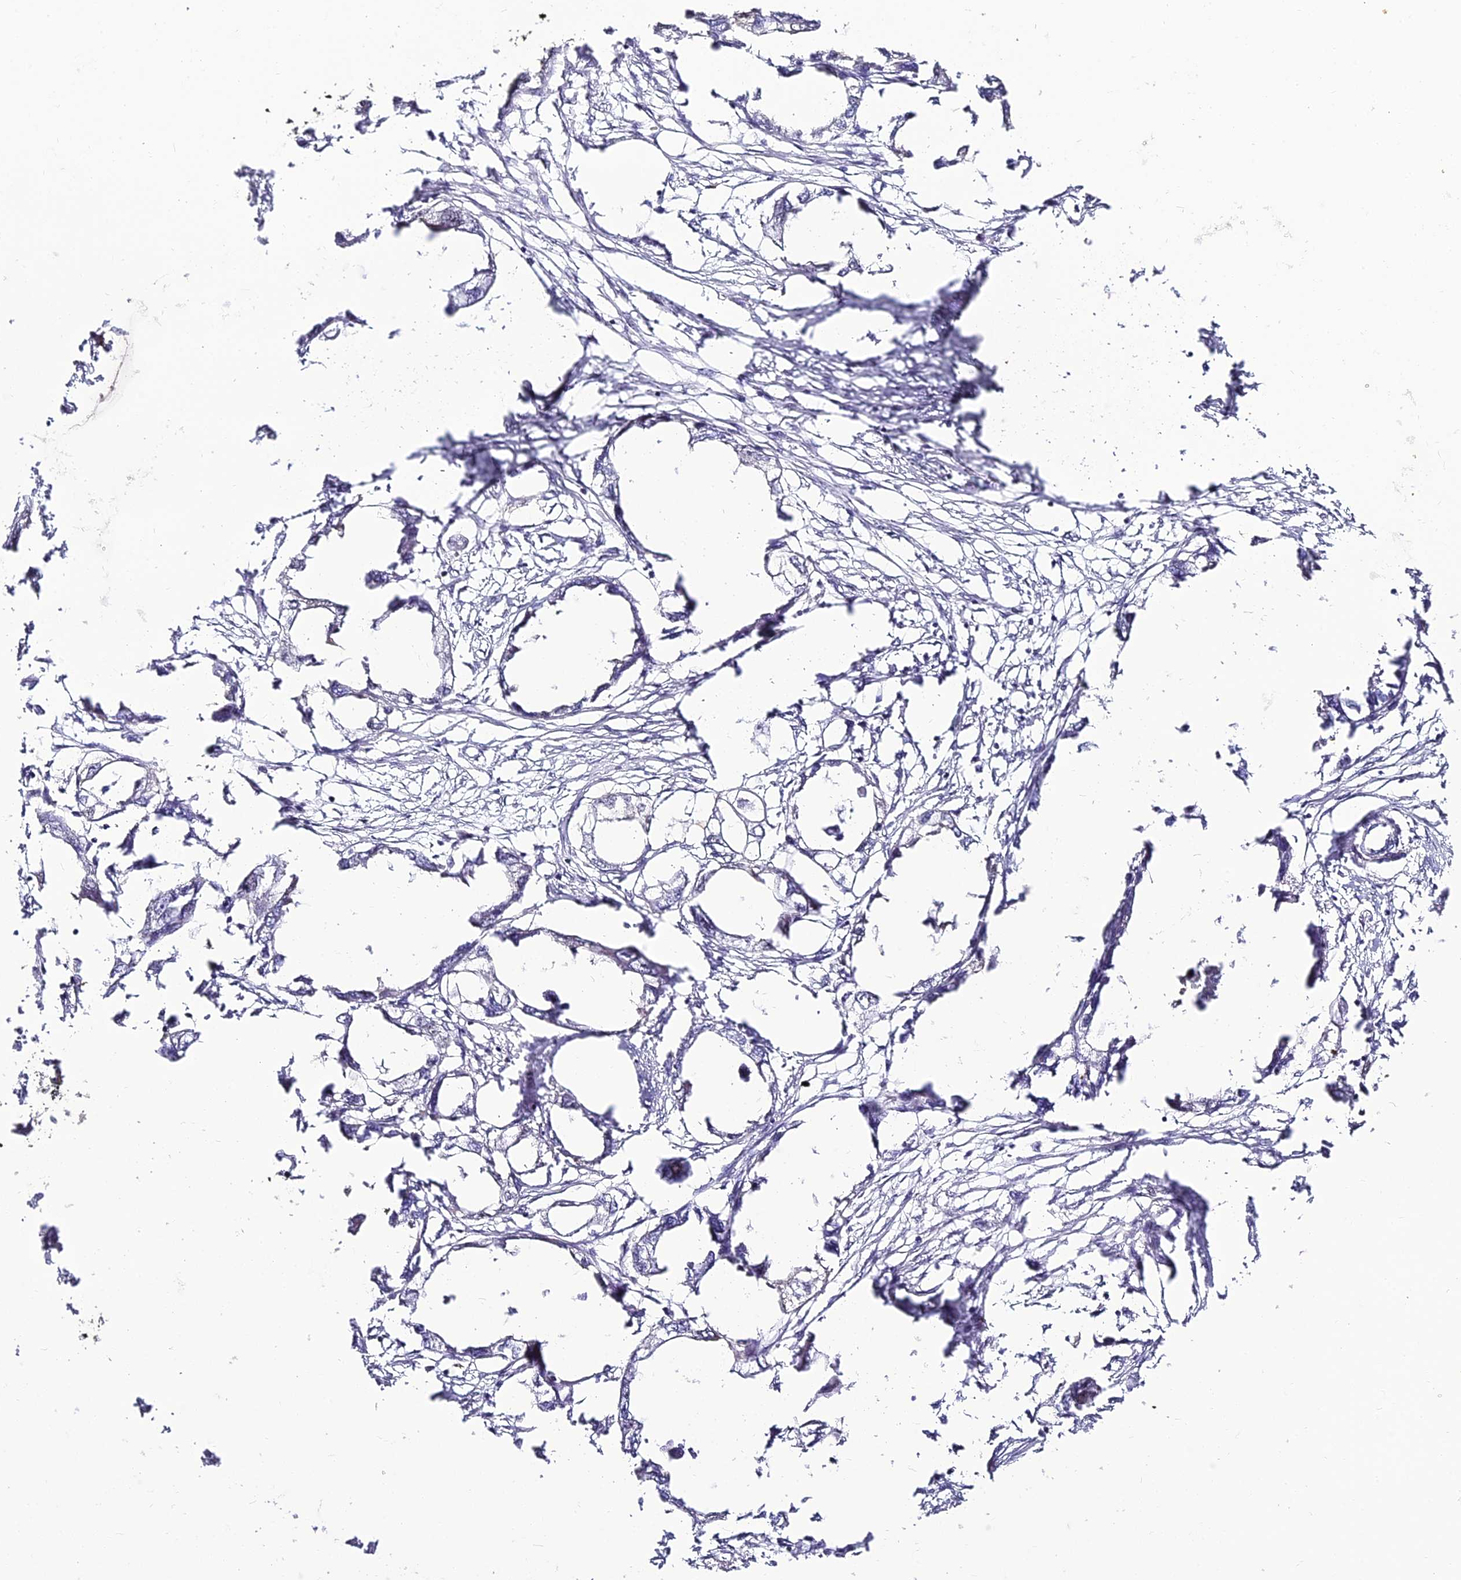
{"staining": {"intensity": "negative", "quantity": "none", "location": "none"}, "tissue": "endometrial cancer", "cell_type": "Tumor cells", "image_type": "cancer", "snomed": [{"axis": "morphology", "description": "Adenocarcinoma, NOS"}, {"axis": "morphology", "description": "Adenocarcinoma, metastatic, NOS"}, {"axis": "topography", "description": "Adipose tissue"}, {"axis": "topography", "description": "Endometrium"}], "caption": "A histopathology image of human adenocarcinoma (endometrial) is negative for staining in tumor cells.", "gene": "ABHD14A-ACY1", "patient": {"sex": "female", "age": 67}}